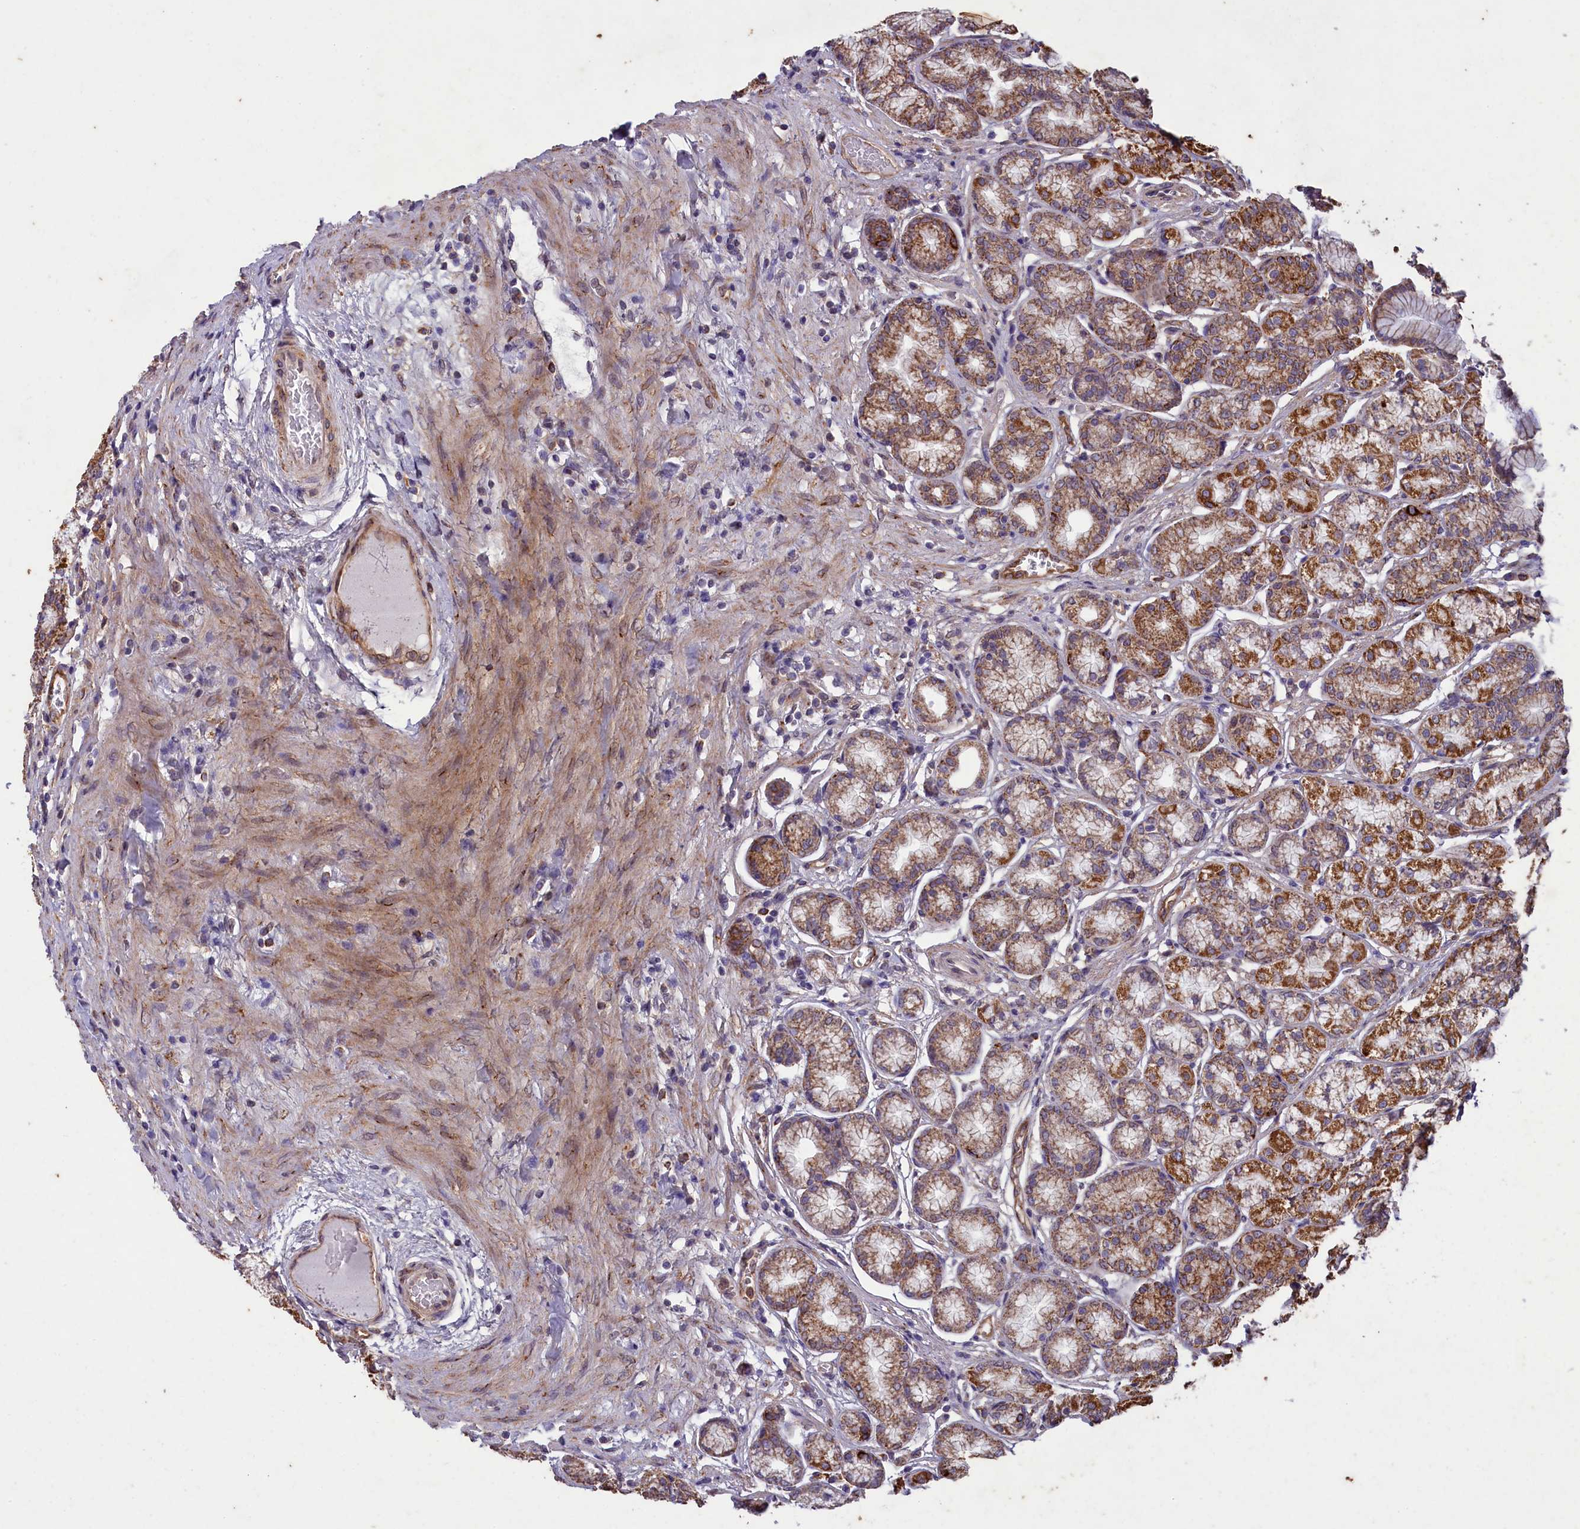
{"staining": {"intensity": "strong", "quantity": ">75%", "location": "cytoplasmic/membranous"}, "tissue": "stomach", "cell_type": "Glandular cells", "image_type": "normal", "snomed": [{"axis": "morphology", "description": "Normal tissue, NOS"}, {"axis": "morphology", "description": "Adenocarcinoma, NOS"}, {"axis": "morphology", "description": "Adenocarcinoma, High grade"}, {"axis": "topography", "description": "Stomach, upper"}, {"axis": "topography", "description": "Stomach"}], "caption": "IHC histopathology image of benign stomach: human stomach stained using immunohistochemistry (IHC) displays high levels of strong protein expression localized specifically in the cytoplasmic/membranous of glandular cells, appearing as a cytoplasmic/membranous brown color.", "gene": "ACAD8", "patient": {"sex": "female", "age": 65}}